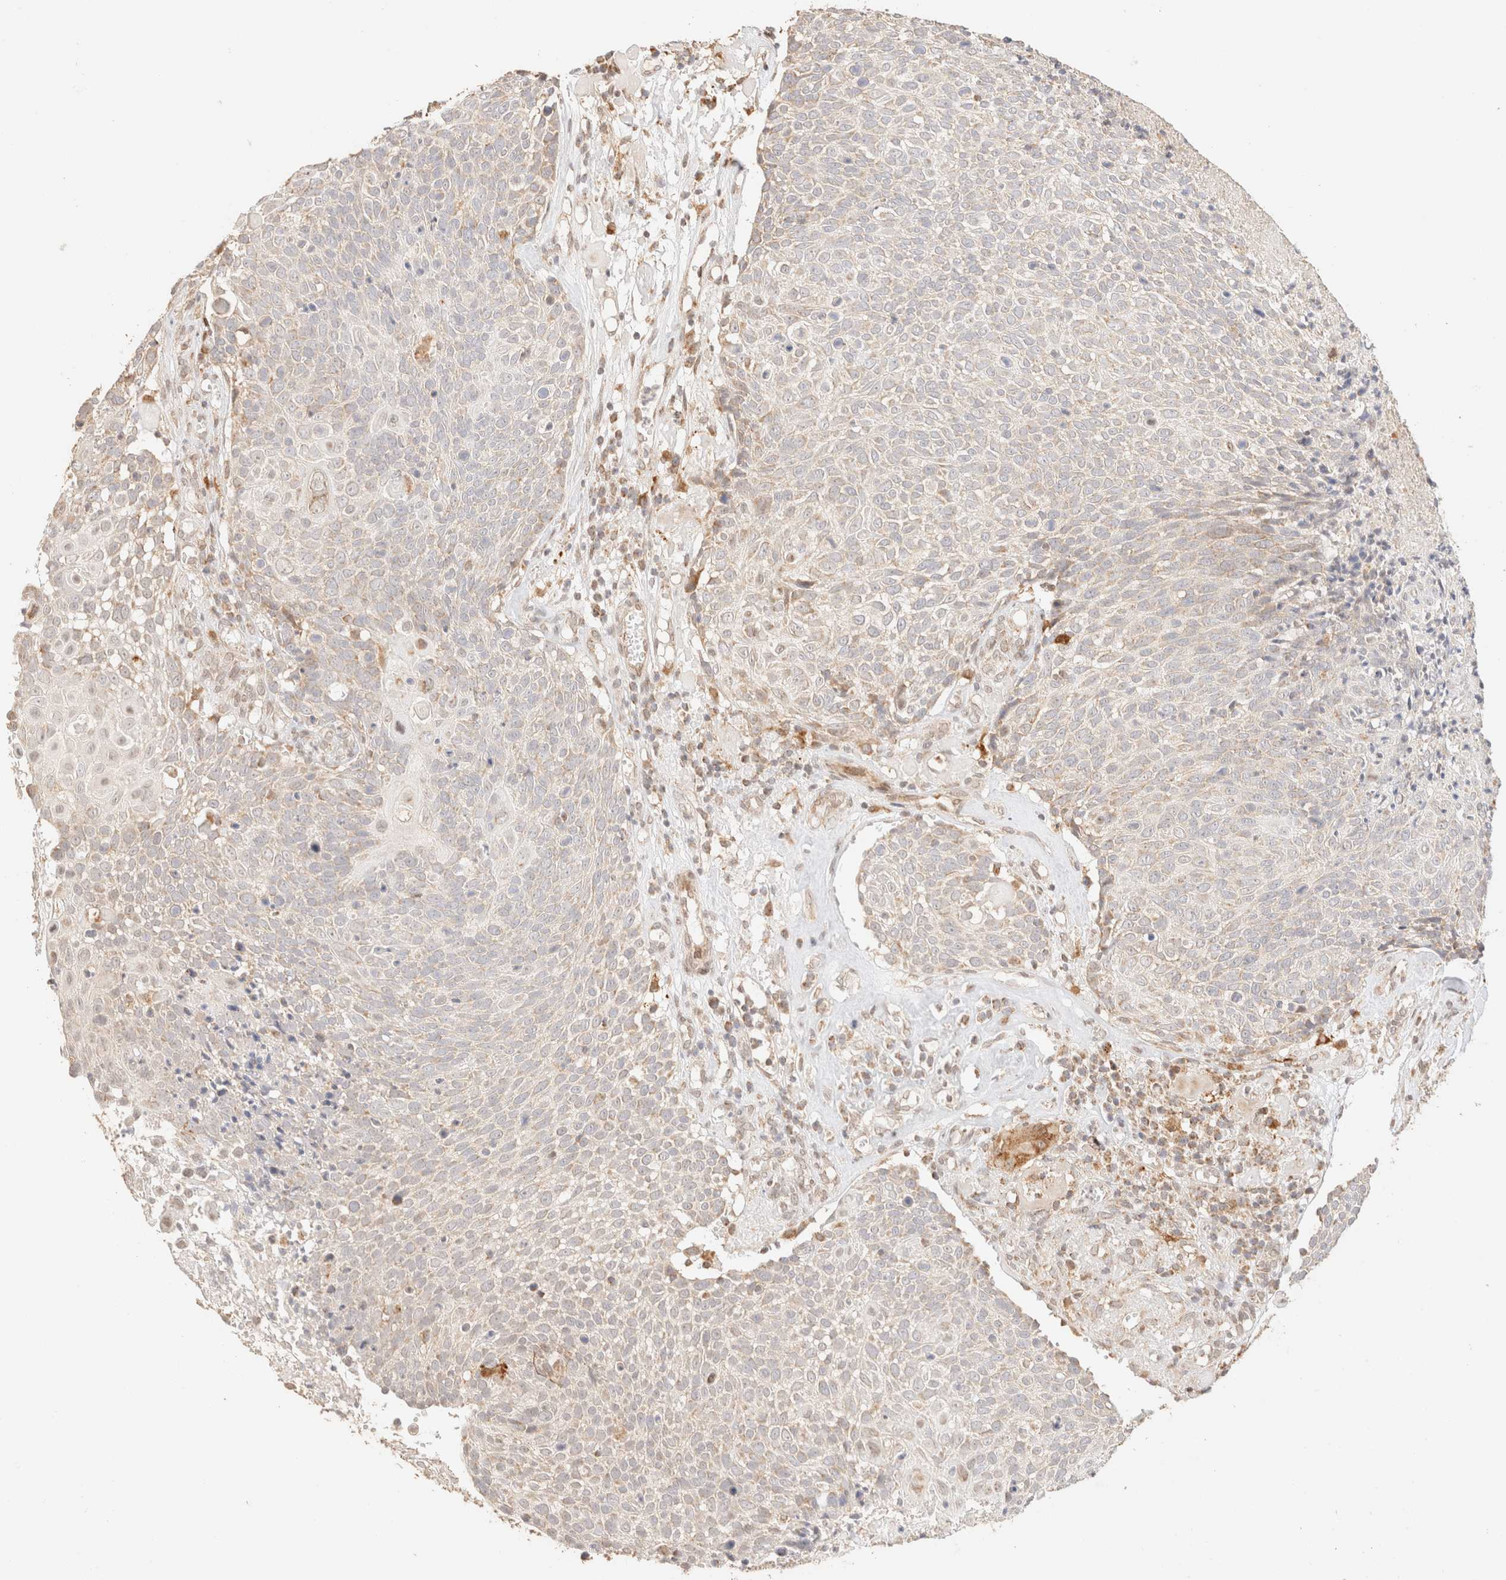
{"staining": {"intensity": "weak", "quantity": "<25%", "location": "cytoplasmic/membranous"}, "tissue": "cervical cancer", "cell_type": "Tumor cells", "image_type": "cancer", "snomed": [{"axis": "morphology", "description": "Squamous cell carcinoma, NOS"}, {"axis": "topography", "description": "Cervix"}], "caption": "Immunohistochemistry (IHC) micrograph of neoplastic tissue: cervical cancer stained with DAB reveals no significant protein positivity in tumor cells.", "gene": "TACO1", "patient": {"sex": "female", "age": 74}}